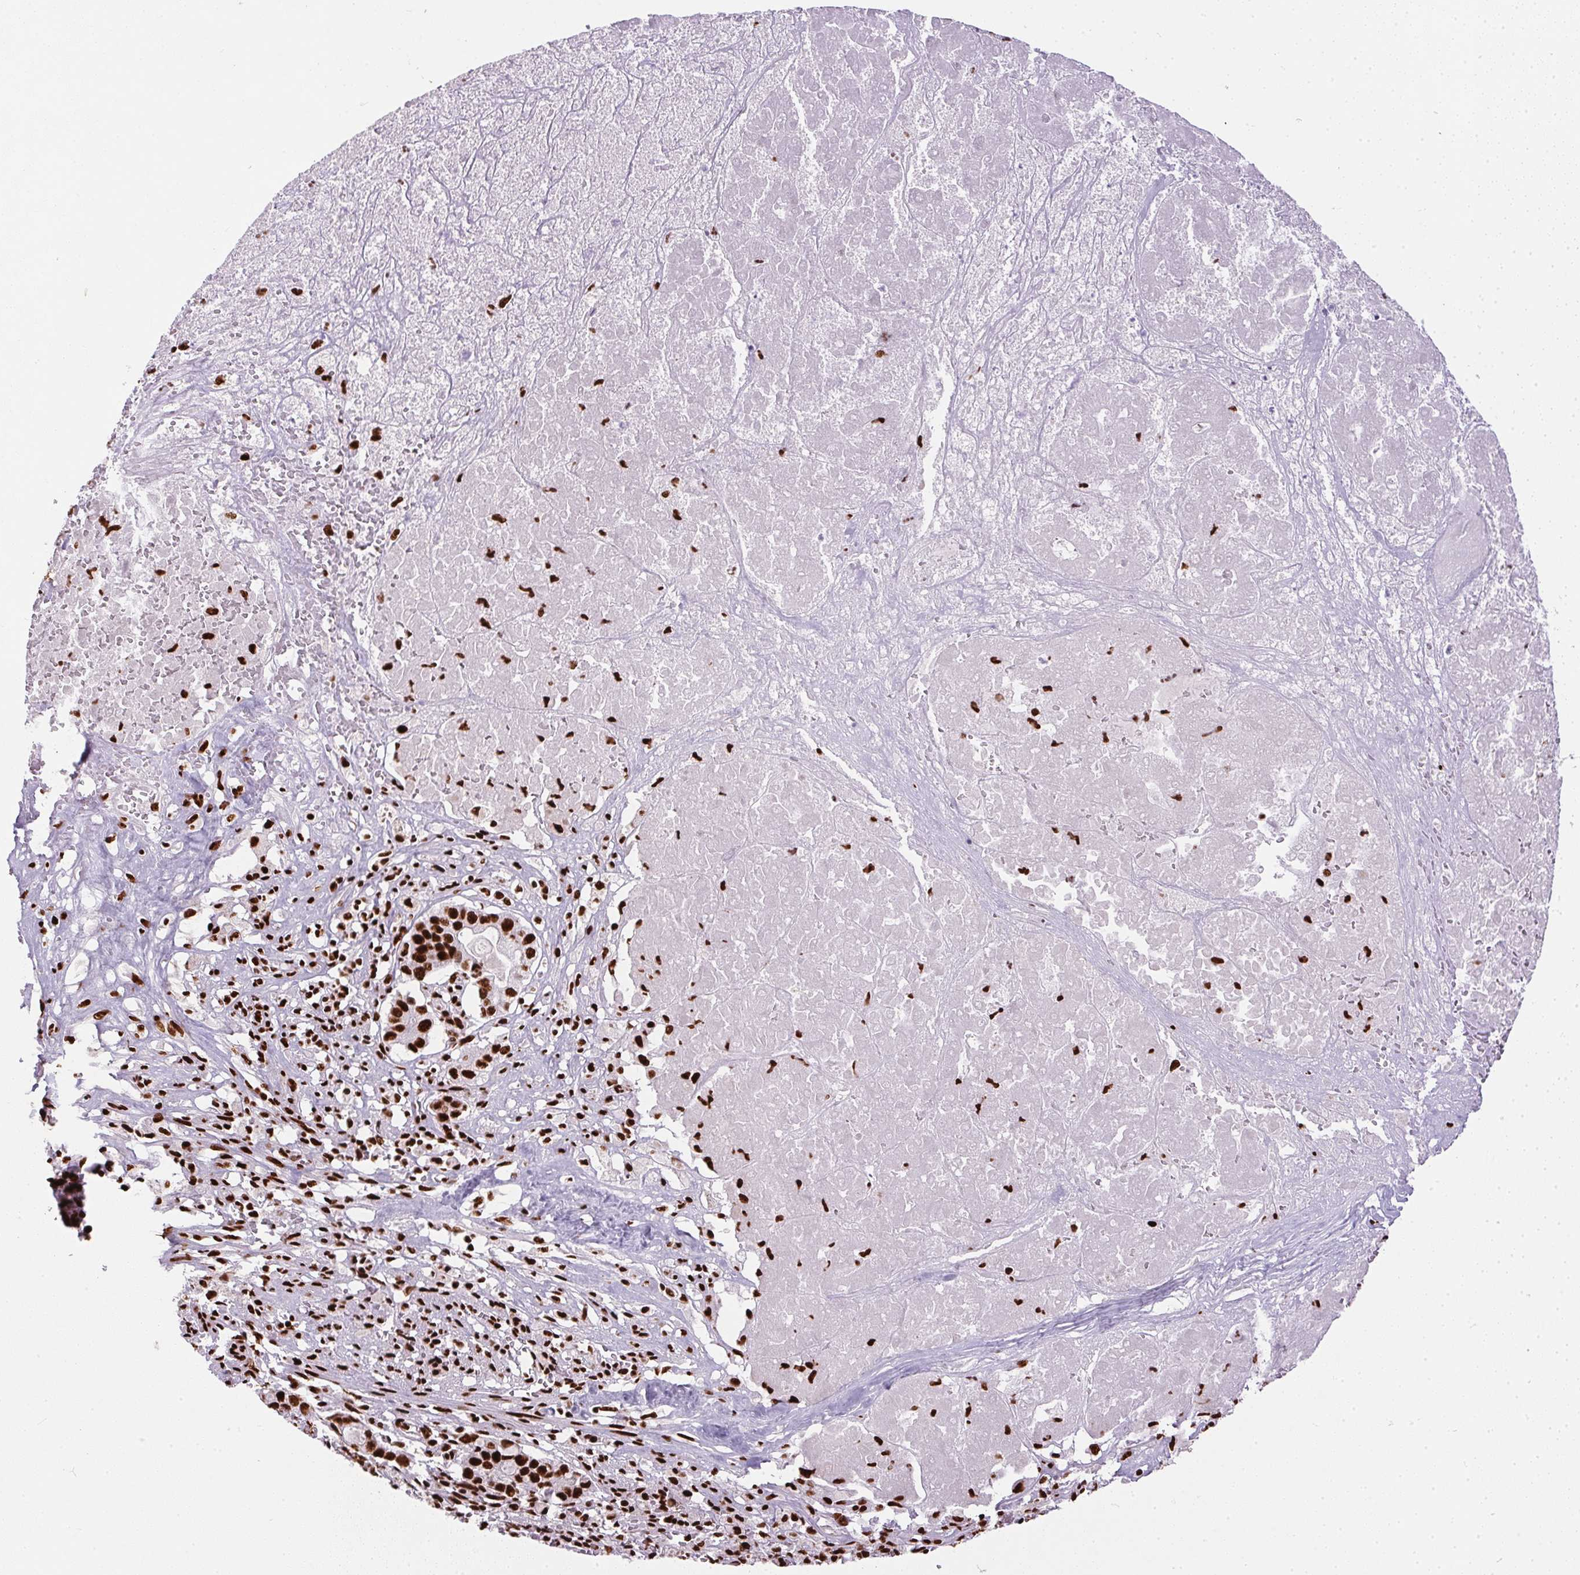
{"staining": {"intensity": "strong", "quantity": ">75%", "location": "nuclear"}, "tissue": "pancreatic cancer", "cell_type": "Tumor cells", "image_type": "cancer", "snomed": [{"axis": "morphology", "description": "Adenocarcinoma, NOS"}, {"axis": "topography", "description": "Pancreas"}], "caption": "Protein expression analysis of pancreatic cancer demonstrates strong nuclear positivity in about >75% of tumor cells.", "gene": "PAGE3", "patient": {"sex": "male", "age": 50}}